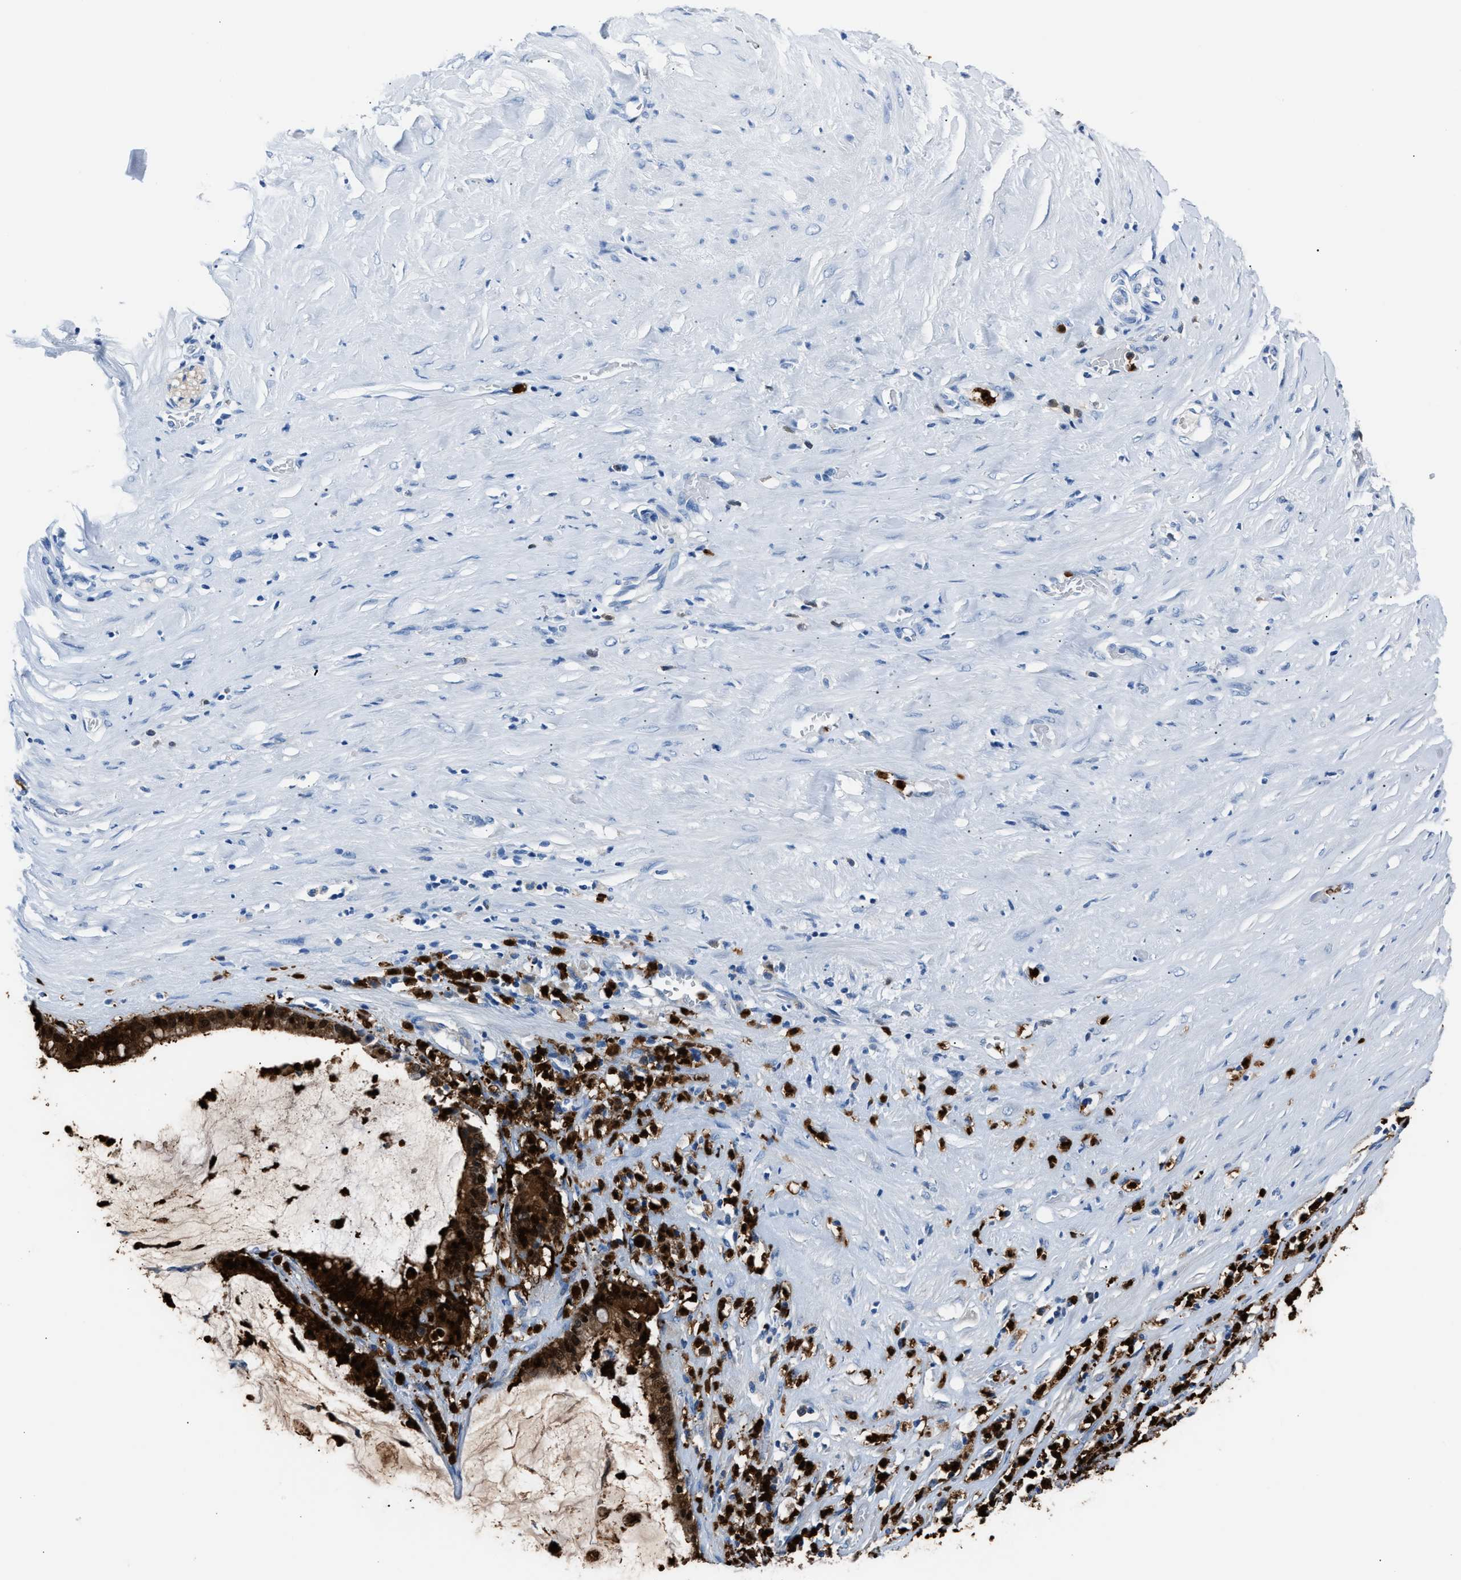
{"staining": {"intensity": "strong", "quantity": ">75%", "location": "cytoplasmic/membranous,nuclear"}, "tissue": "pancreatic cancer", "cell_type": "Tumor cells", "image_type": "cancer", "snomed": [{"axis": "morphology", "description": "Adenocarcinoma, NOS"}, {"axis": "topography", "description": "Pancreas"}], "caption": "The photomicrograph exhibits immunohistochemical staining of adenocarcinoma (pancreatic). There is strong cytoplasmic/membranous and nuclear expression is present in about >75% of tumor cells. The staining is performed using DAB (3,3'-diaminobenzidine) brown chromogen to label protein expression. The nuclei are counter-stained blue using hematoxylin.", "gene": "S100P", "patient": {"sex": "male", "age": 41}}